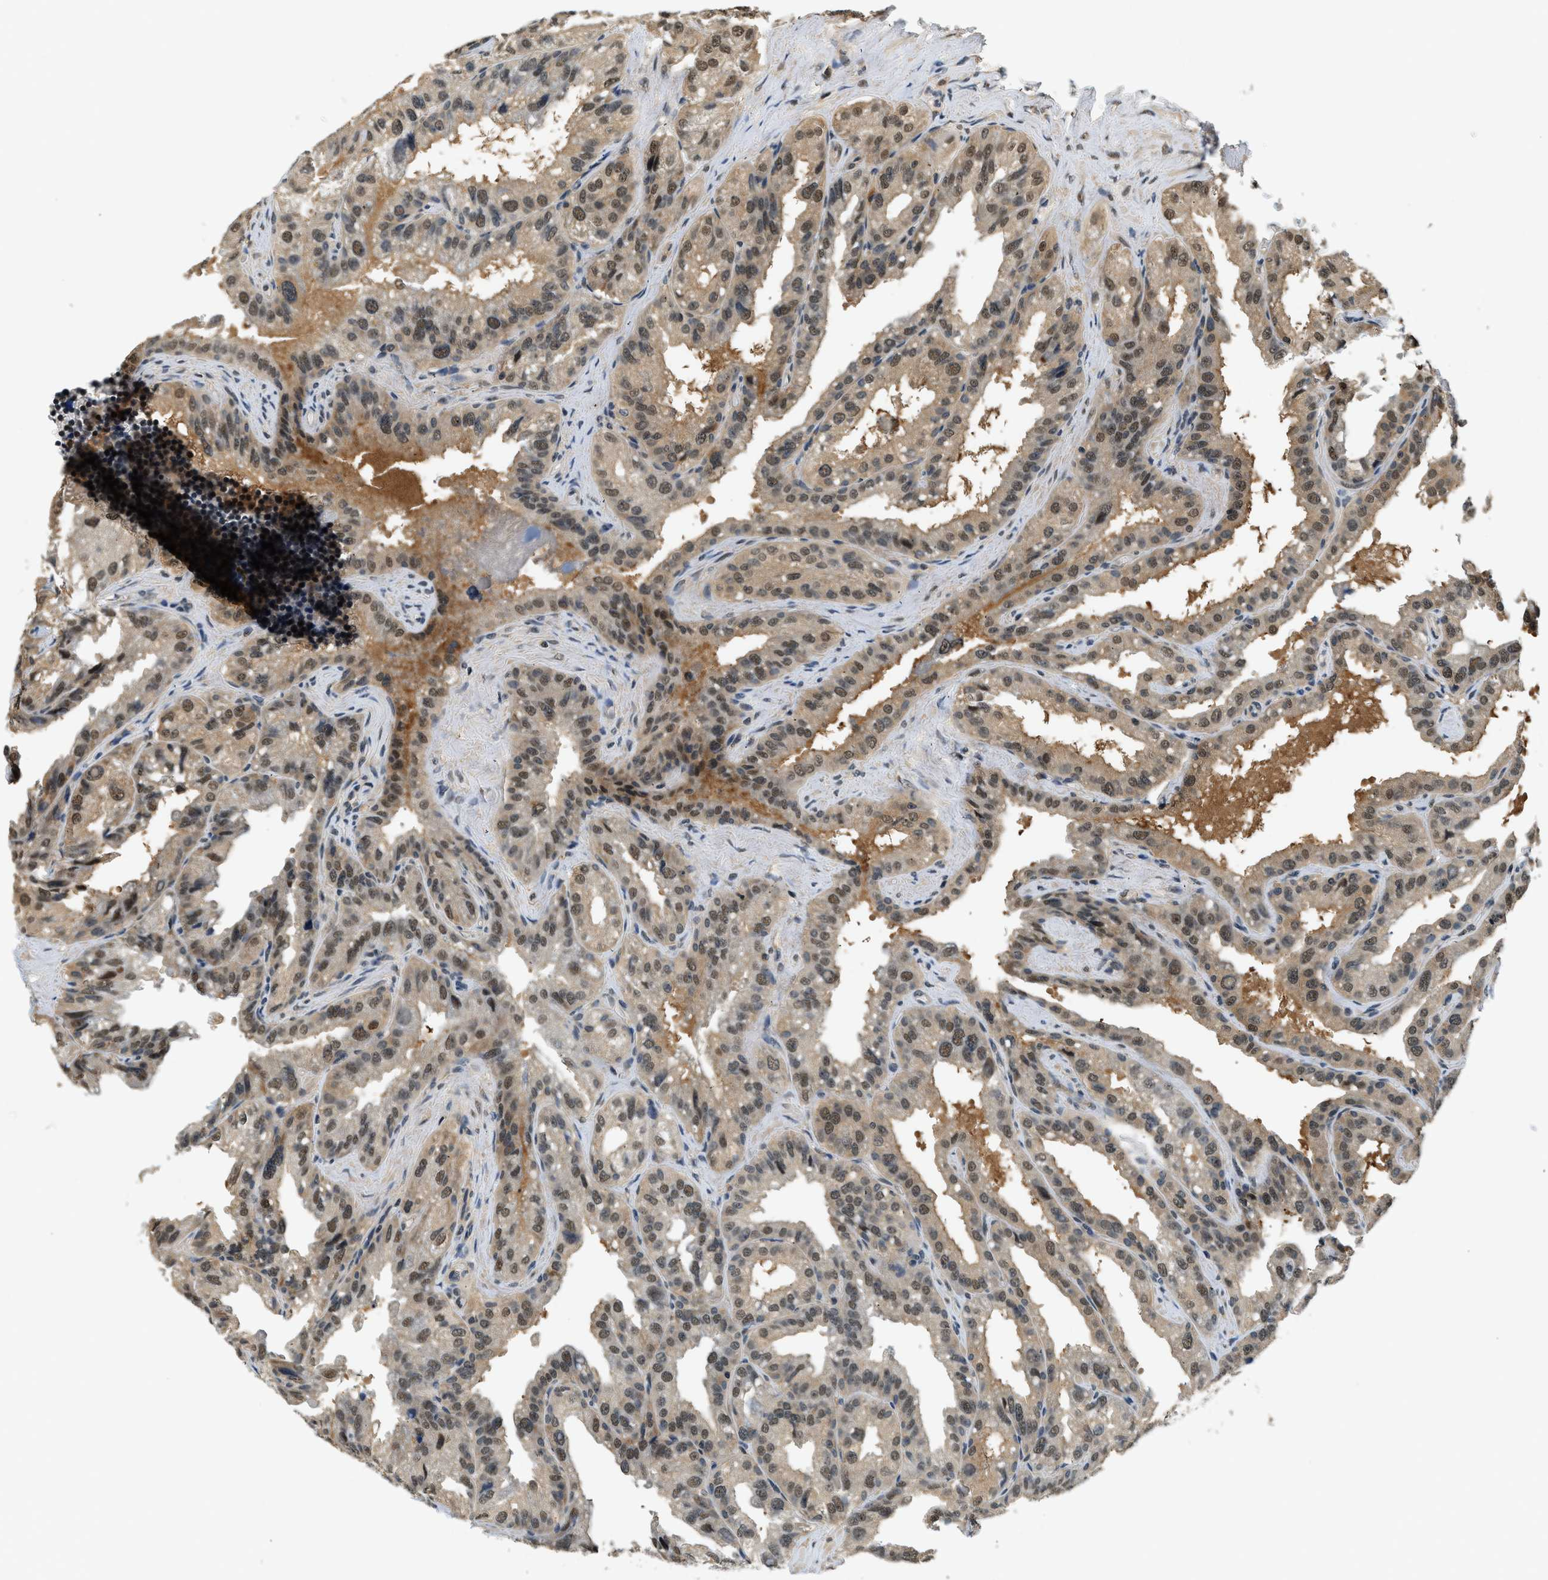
{"staining": {"intensity": "weak", "quantity": ">75%", "location": "cytoplasmic/membranous,nuclear"}, "tissue": "seminal vesicle", "cell_type": "Glandular cells", "image_type": "normal", "snomed": [{"axis": "morphology", "description": "Normal tissue, NOS"}, {"axis": "topography", "description": "Seminal veicle"}], "caption": "High-magnification brightfield microscopy of benign seminal vesicle stained with DAB (brown) and counterstained with hematoxylin (blue). glandular cells exhibit weak cytoplasmic/membranous,nuclear positivity is identified in about>75% of cells. Immunohistochemistry stains the protein of interest in brown and the nuclei are stained blue.", "gene": "PSMD3", "patient": {"sex": "male", "age": 68}}